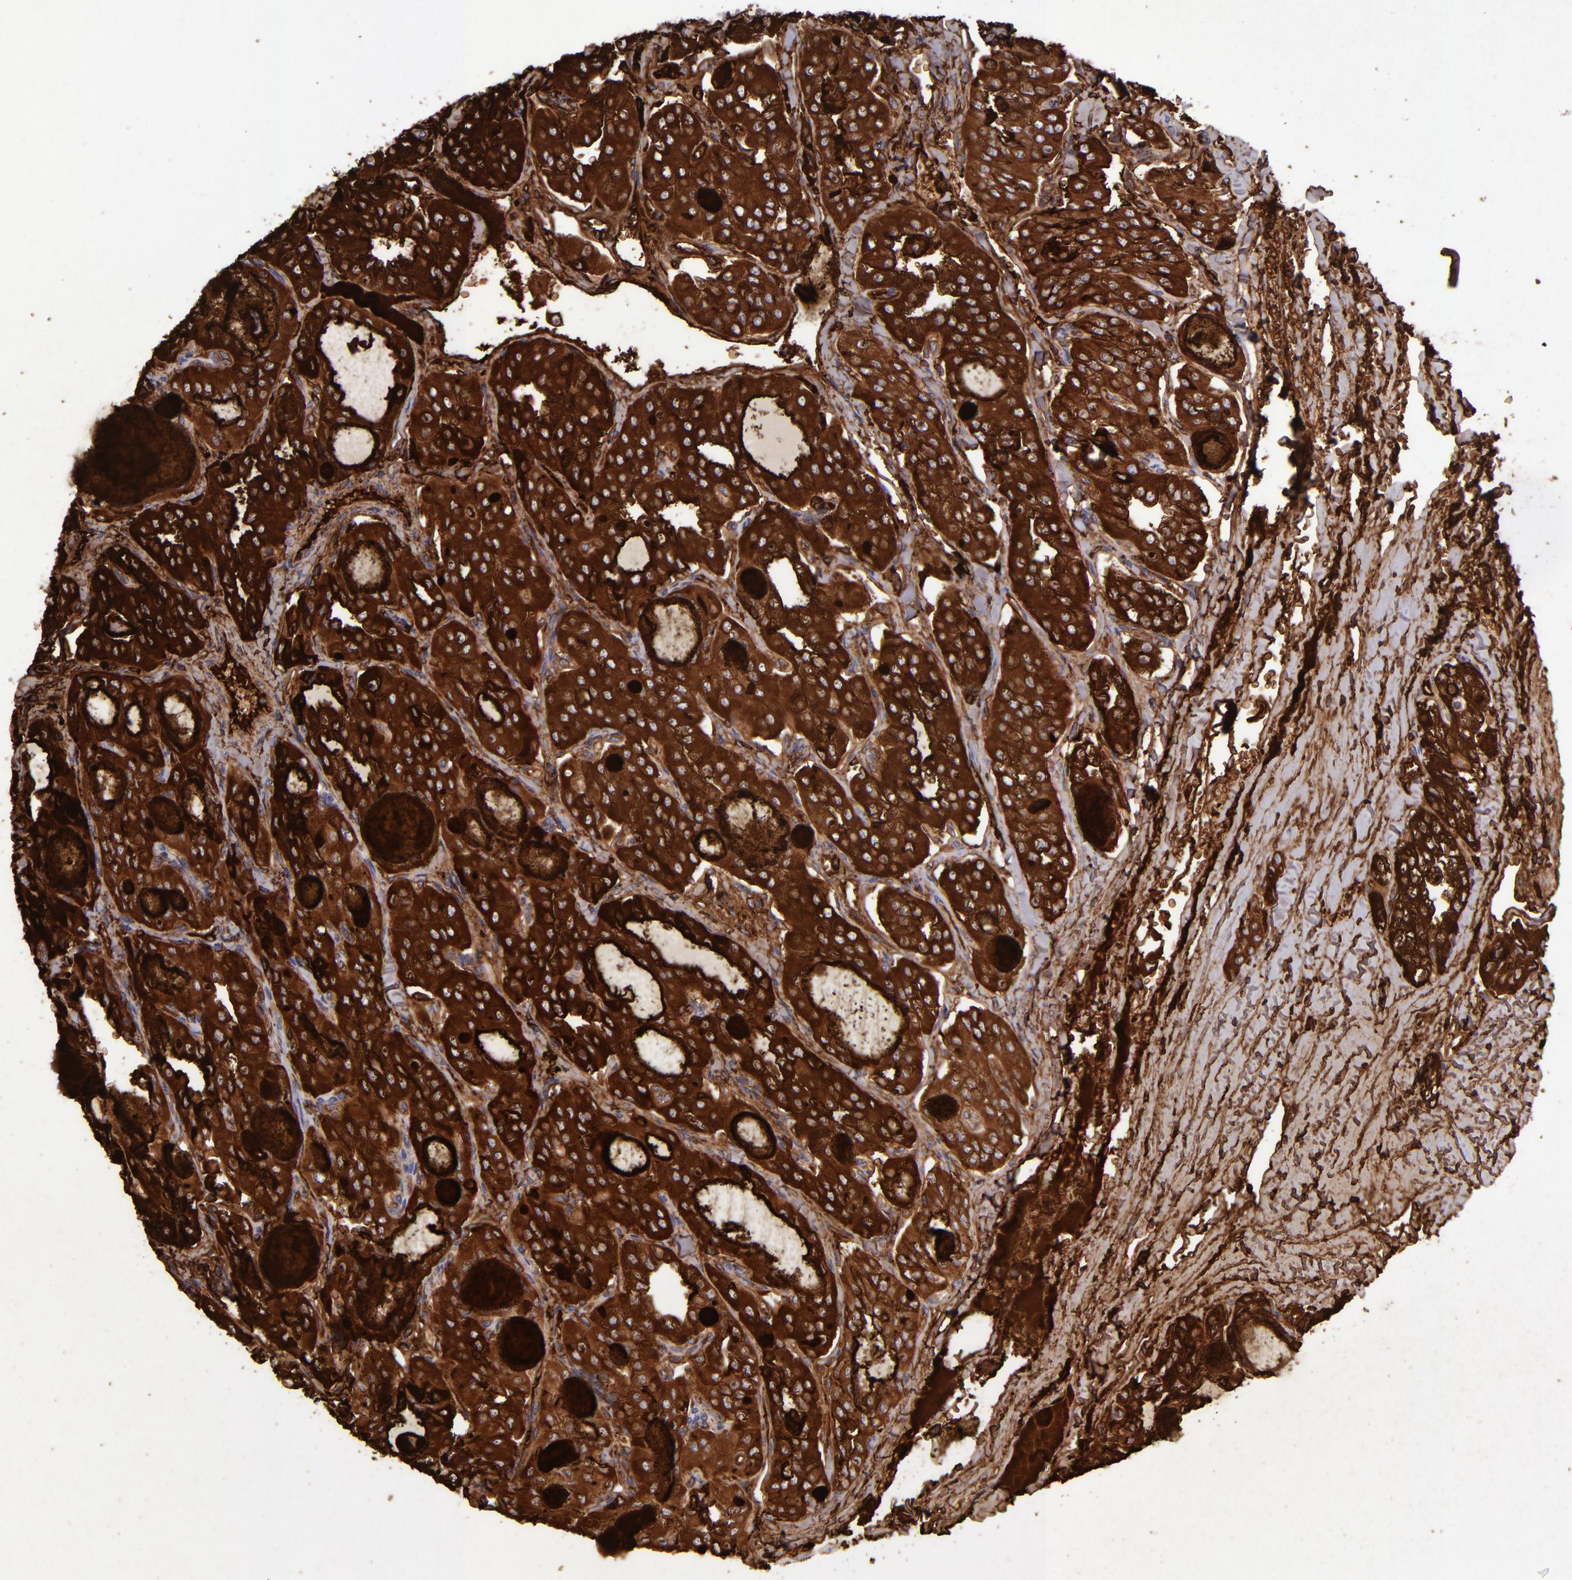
{"staining": {"intensity": "strong", "quantity": ">75%", "location": "cytoplasmic/membranous"}, "tissue": "thyroid cancer", "cell_type": "Tumor cells", "image_type": "cancer", "snomed": [{"axis": "morphology", "description": "Papillary adenocarcinoma, NOS"}, {"axis": "topography", "description": "Thyroid gland"}], "caption": "Immunohistochemical staining of thyroid cancer (papillary adenocarcinoma) demonstrates high levels of strong cytoplasmic/membranous protein expression in about >75% of tumor cells.", "gene": "TG", "patient": {"sex": "male", "age": 20}}